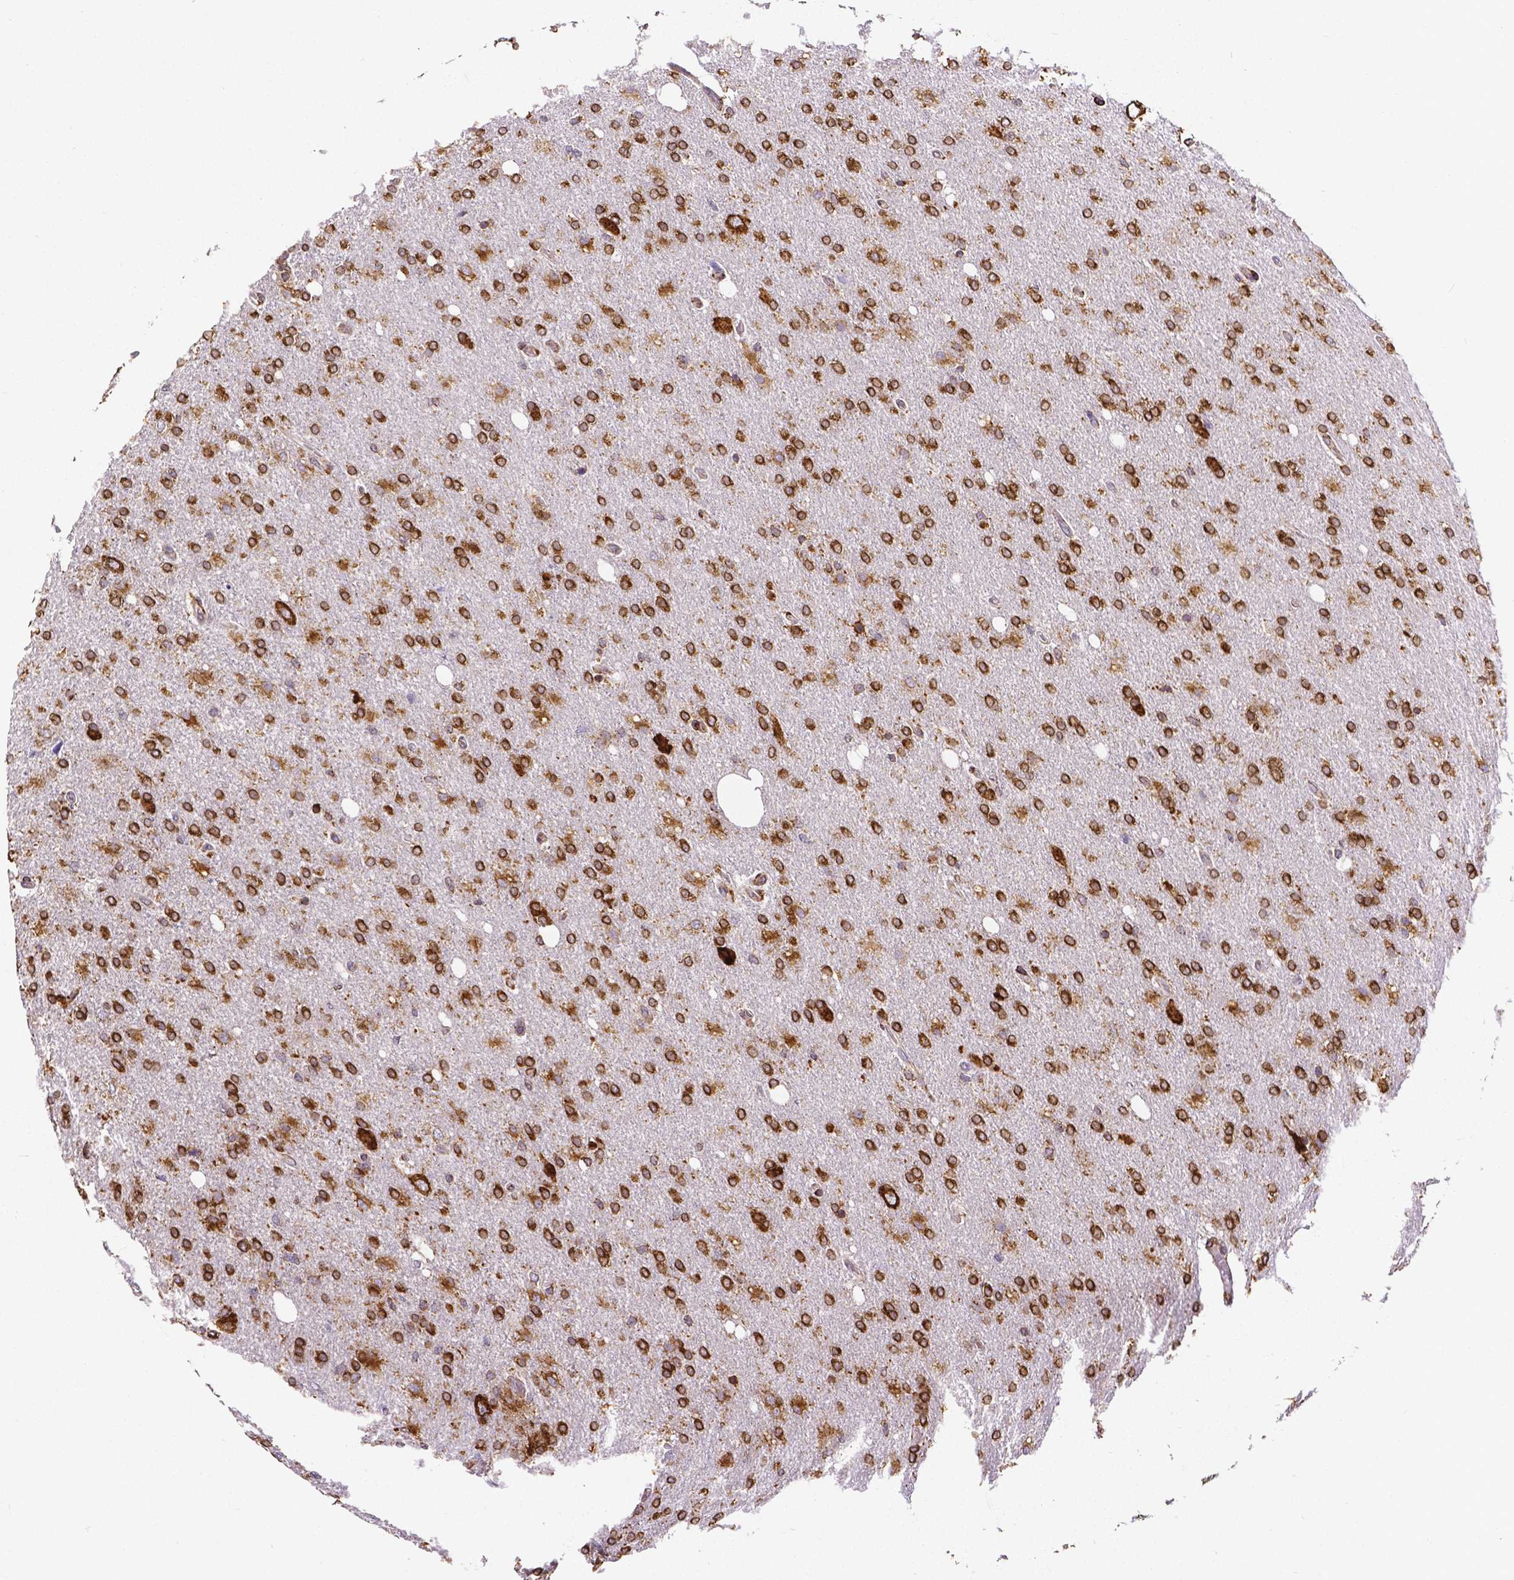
{"staining": {"intensity": "strong", "quantity": ">75%", "location": "cytoplasmic/membranous"}, "tissue": "glioma", "cell_type": "Tumor cells", "image_type": "cancer", "snomed": [{"axis": "morphology", "description": "Glioma, malignant, High grade"}, {"axis": "topography", "description": "Cerebral cortex"}], "caption": "Glioma was stained to show a protein in brown. There is high levels of strong cytoplasmic/membranous expression in about >75% of tumor cells.", "gene": "MTDH", "patient": {"sex": "male", "age": 70}}